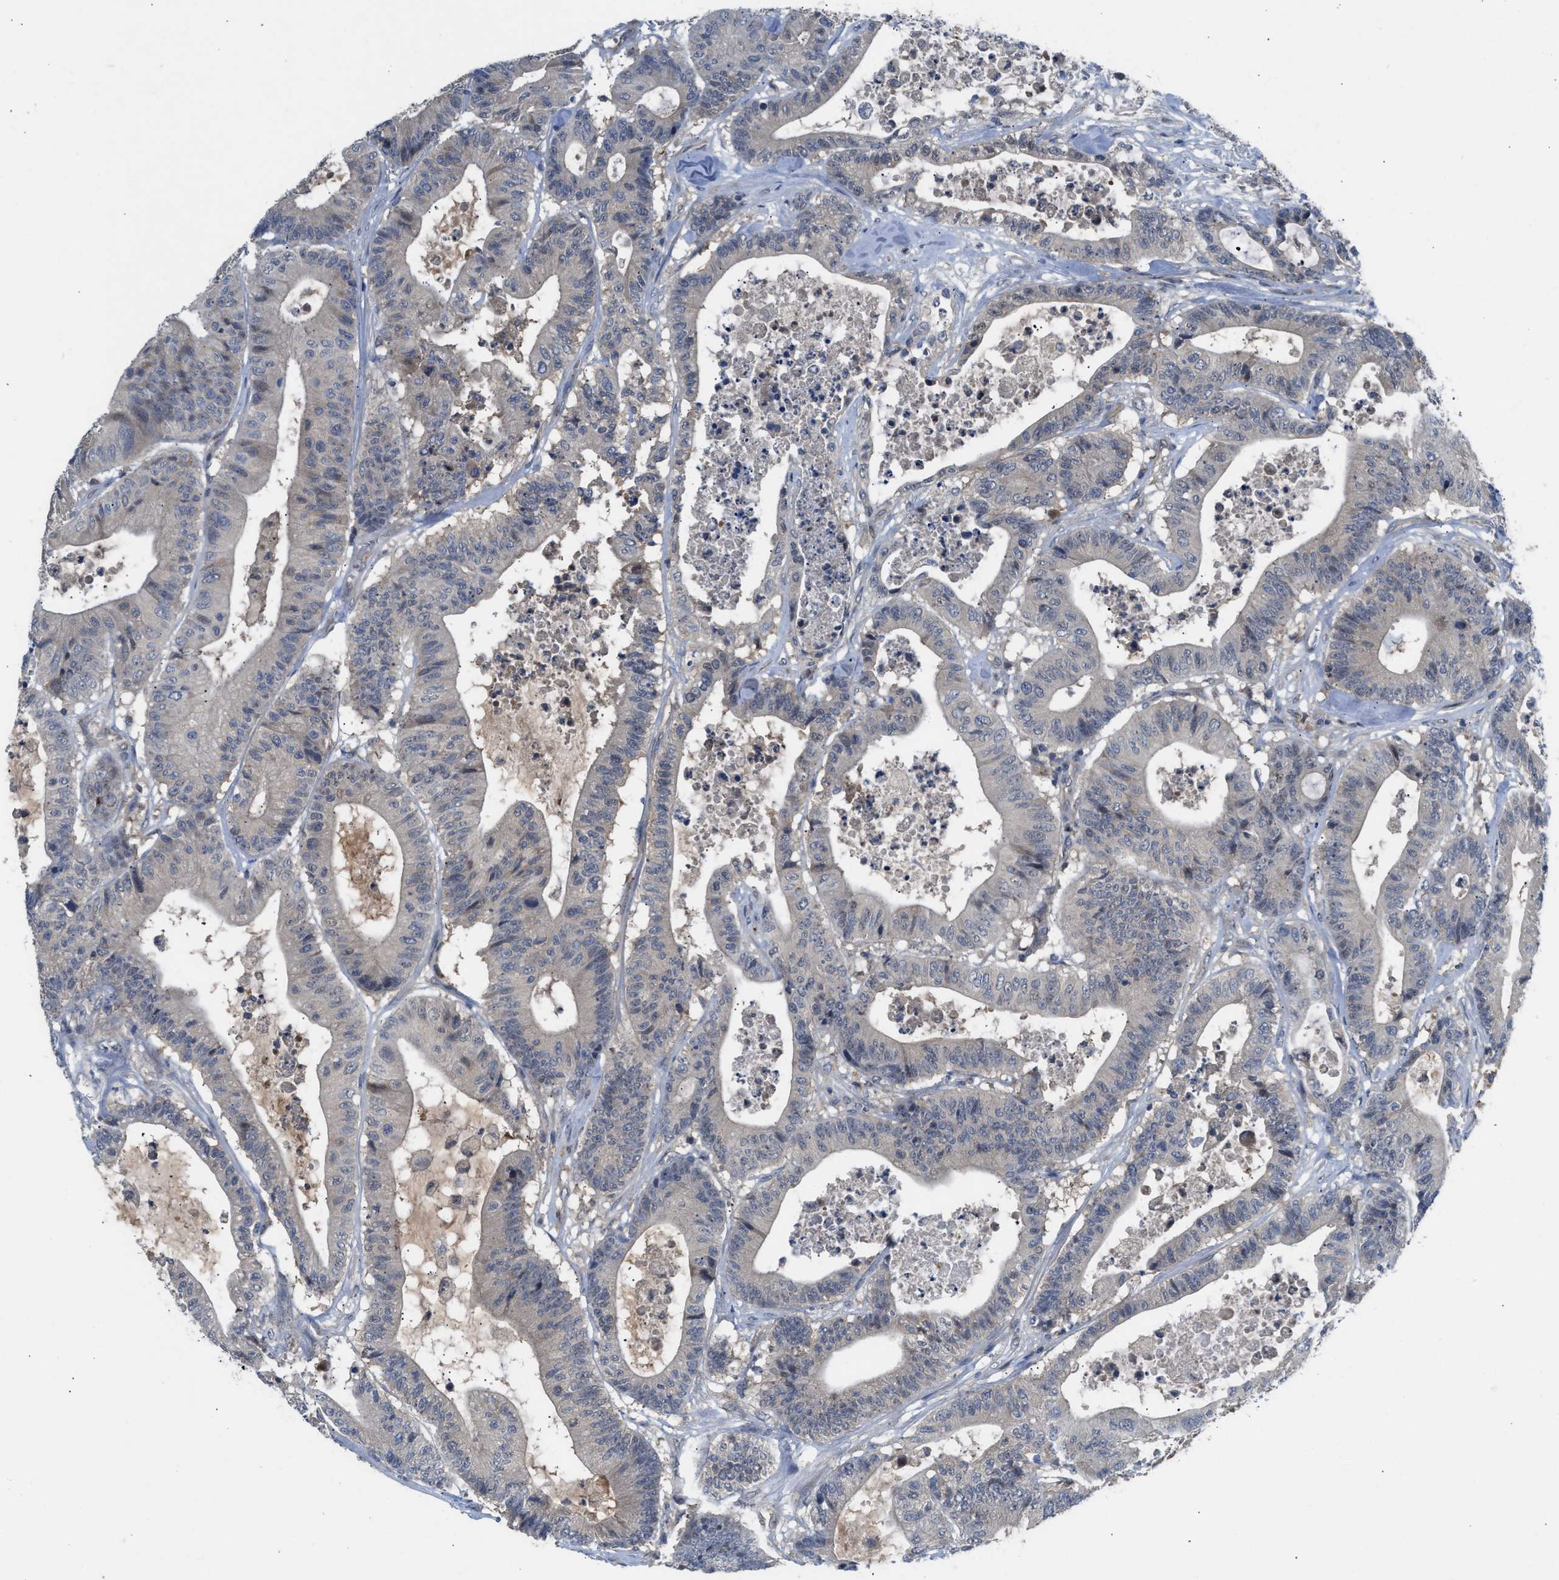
{"staining": {"intensity": "negative", "quantity": "none", "location": "none"}, "tissue": "colorectal cancer", "cell_type": "Tumor cells", "image_type": "cancer", "snomed": [{"axis": "morphology", "description": "Adenocarcinoma, NOS"}, {"axis": "topography", "description": "Colon"}], "caption": "High magnification brightfield microscopy of colorectal cancer stained with DAB (brown) and counterstained with hematoxylin (blue): tumor cells show no significant staining.", "gene": "ZNF251", "patient": {"sex": "female", "age": 84}}